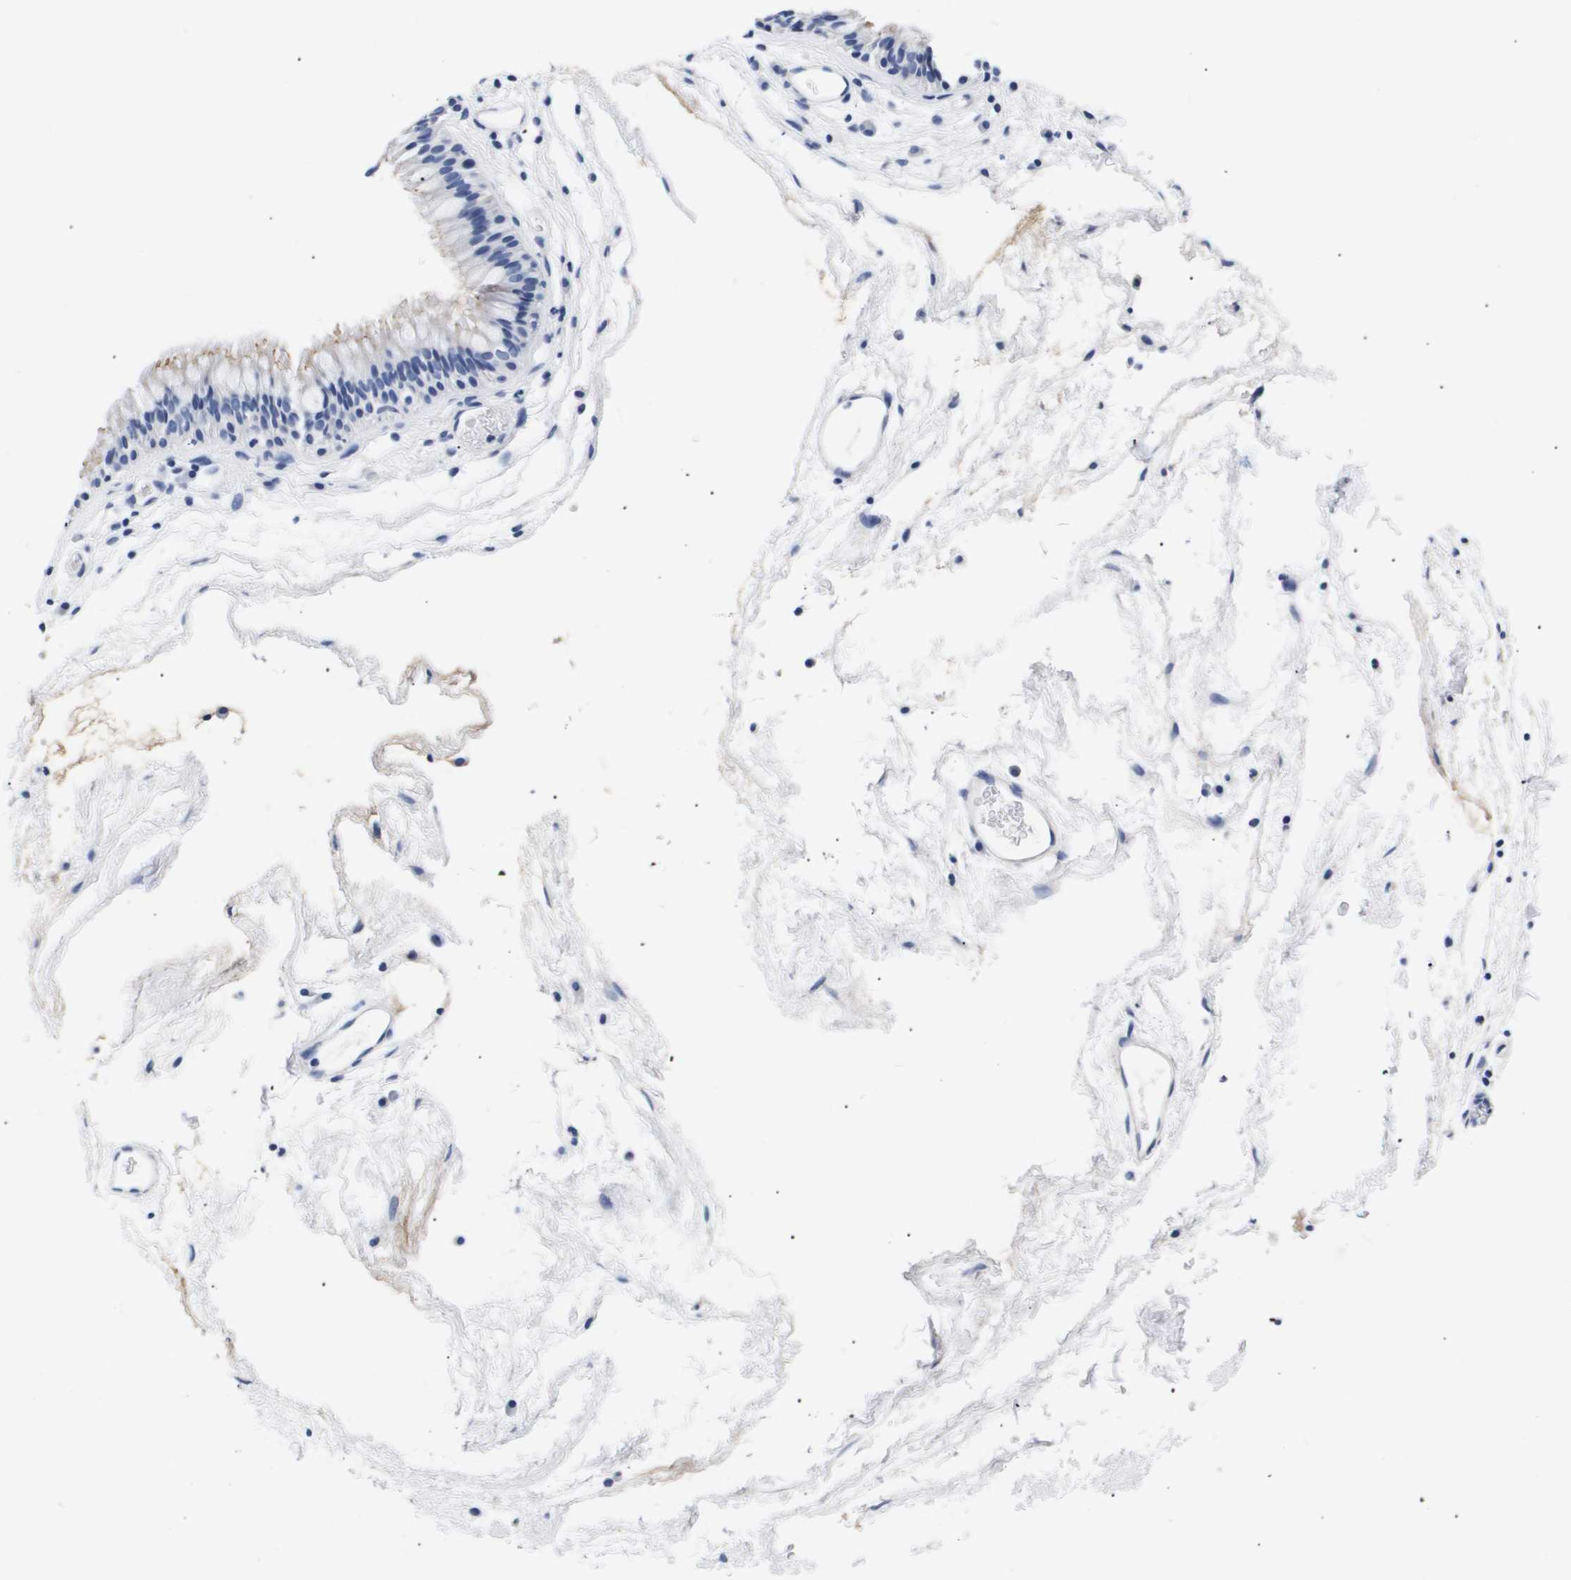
{"staining": {"intensity": "negative", "quantity": "none", "location": "none"}, "tissue": "nasopharynx", "cell_type": "Respiratory epithelial cells", "image_type": "normal", "snomed": [{"axis": "morphology", "description": "Normal tissue, NOS"}, {"axis": "morphology", "description": "Inflammation, NOS"}, {"axis": "topography", "description": "Nasopharynx"}], "caption": "This is an IHC image of benign human nasopharynx. There is no expression in respiratory epithelial cells.", "gene": "ATP6V0A4", "patient": {"sex": "male", "age": 48}}